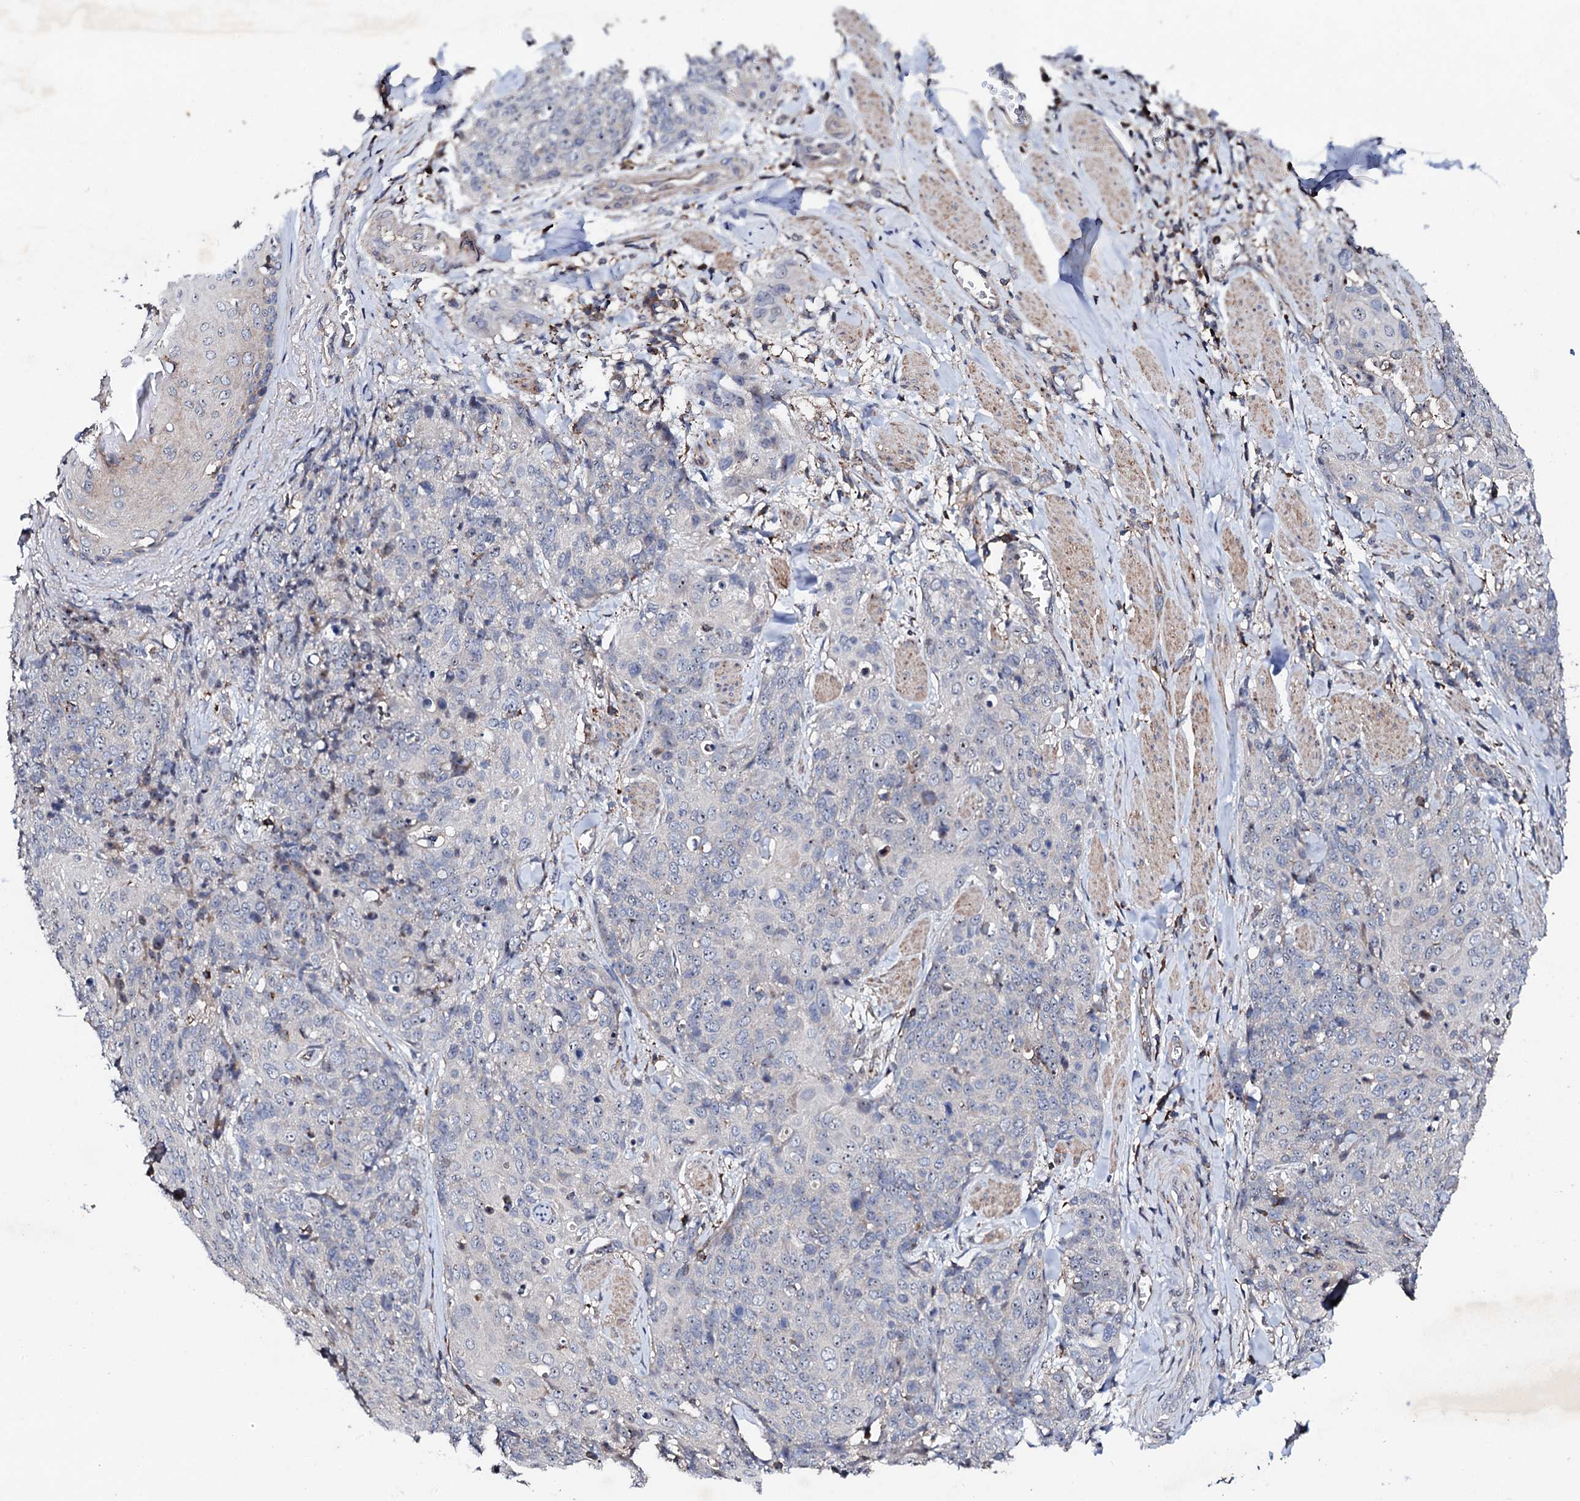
{"staining": {"intensity": "negative", "quantity": "none", "location": "none"}, "tissue": "skin cancer", "cell_type": "Tumor cells", "image_type": "cancer", "snomed": [{"axis": "morphology", "description": "Squamous cell carcinoma, NOS"}, {"axis": "topography", "description": "Skin"}, {"axis": "topography", "description": "Vulva"}], "caption": "Squamous cell carcinoma (skin) was stained to show a protein in brown. There is no significant staining in tumor cells.", "gene": "GTPBP4", "patient": {"sex": "female", "age": 85}}